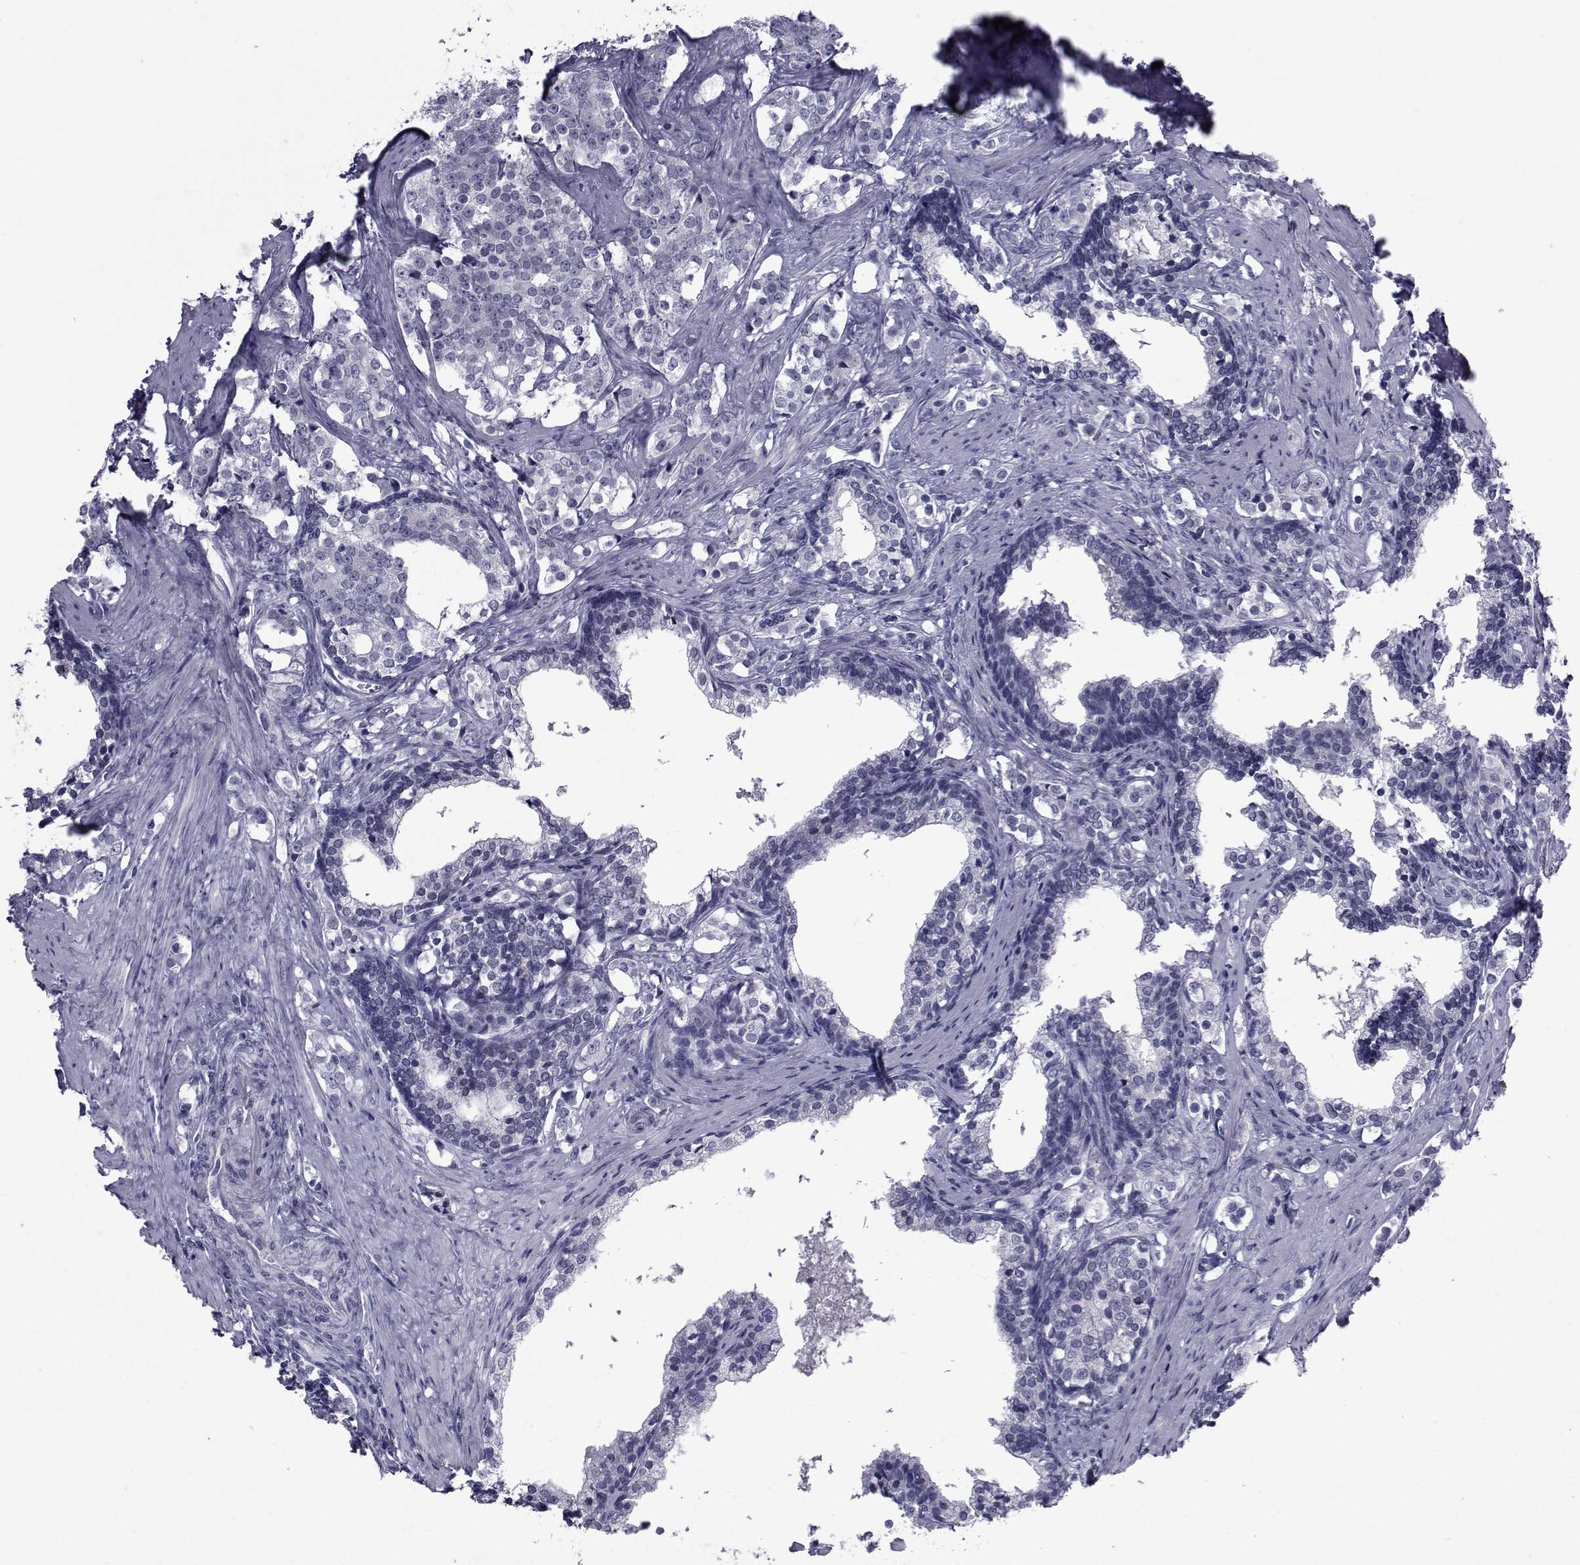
{"staining": {"intensity": "negative", "quantity": "none", "location": "none"}, "tissue": "prostate cancer", "cell_type": "Tumor cells", "image_type": "cancer", "snomed": [{"axis": "morphology", "description": "Adenocarcinoma, NOS"}, {"axis": "topography", "description": "Prostate and seminal vesicle, NOS"}], "caption": "IHC of human adenocarcinoma (prostate) exhibits no expression in tumor cells.", "gene": "PAX2", "patient": {"sex": "male", "age": 63}}